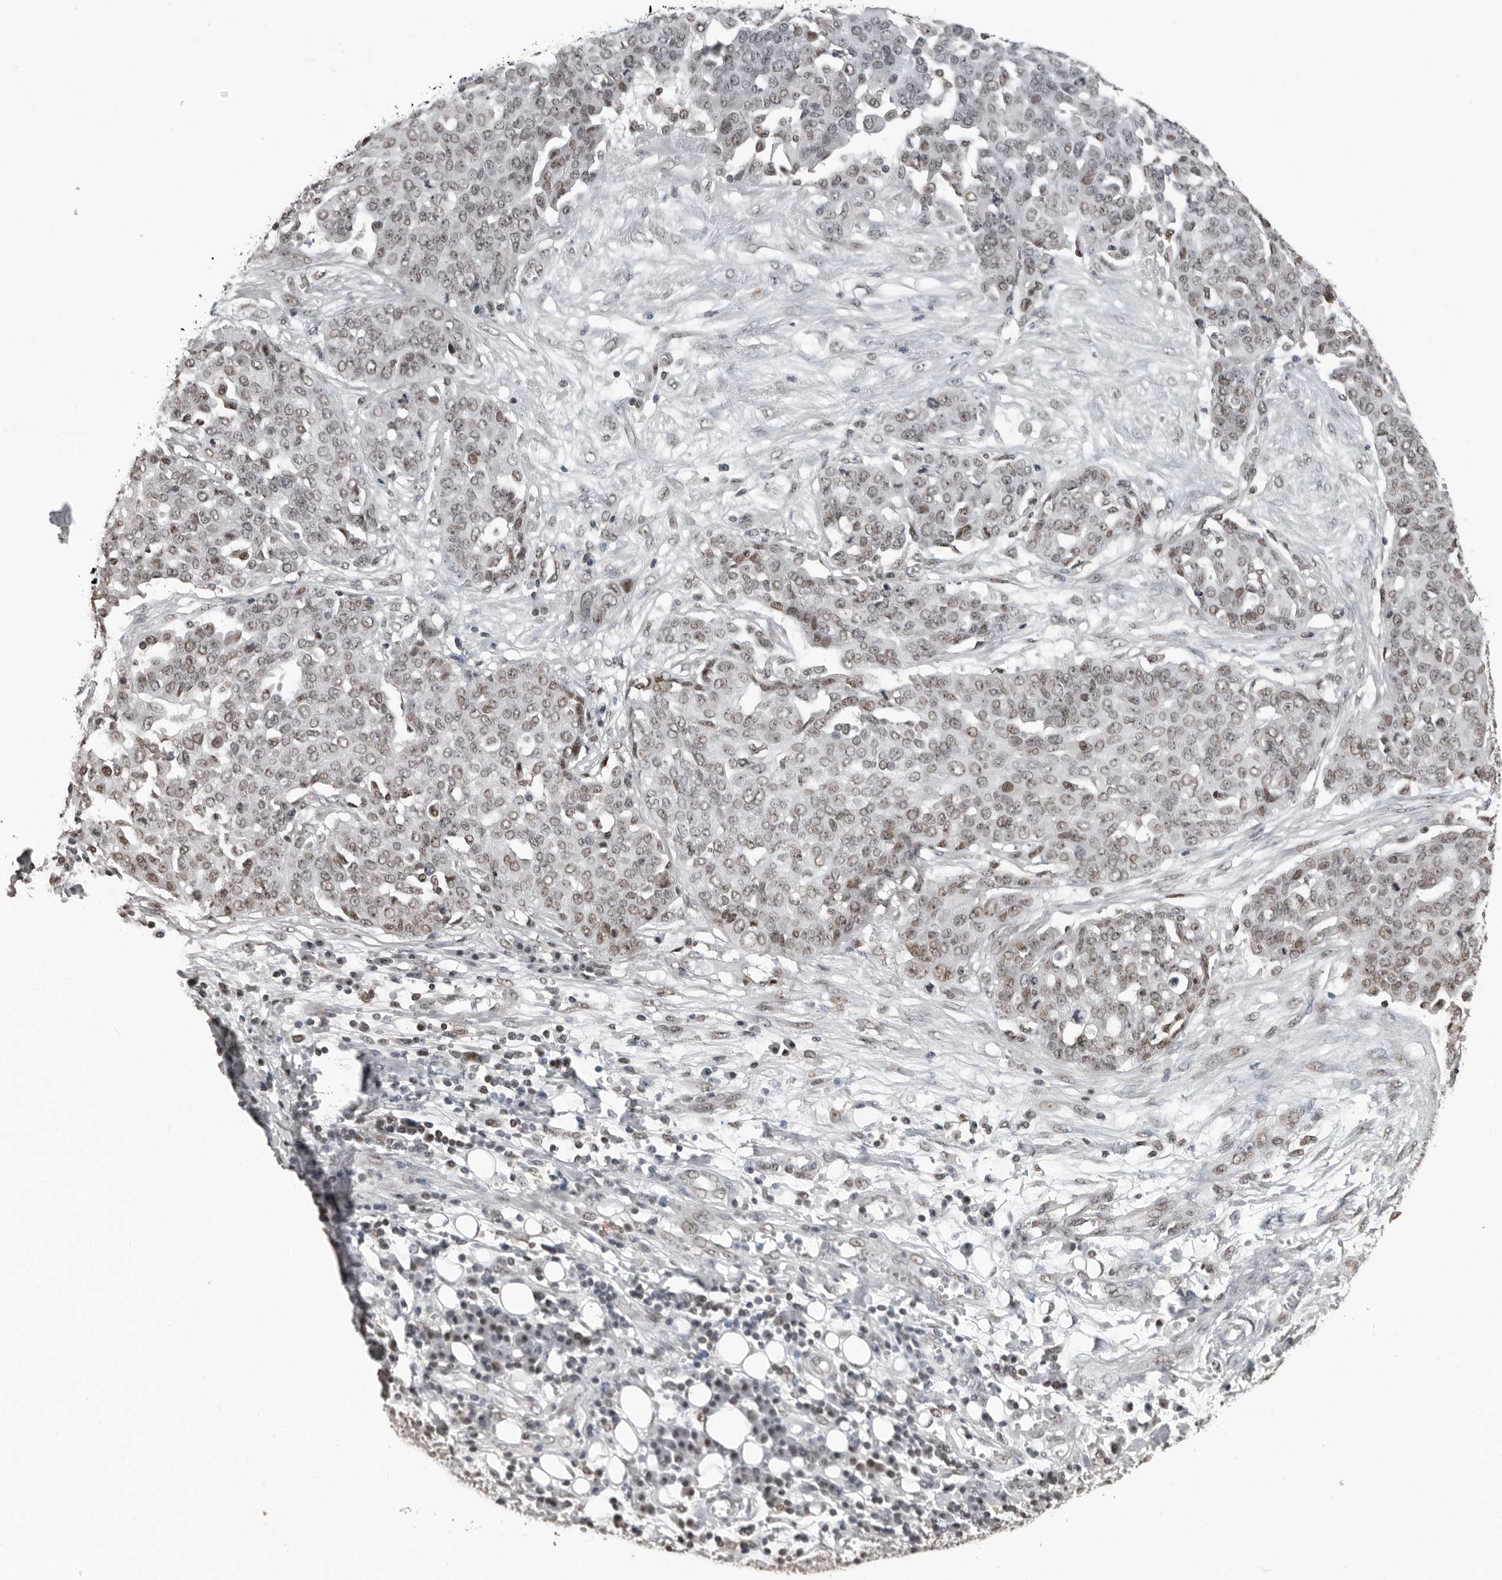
{"staining": {"intensity": "weak", "quantity": "25%-75%", "location": "nuclear"}, "tissue": "ovarian cancer", "cell_type": "Tumor cells", "image_type": "cancer", "snomed": [{"axis": "morphology", "description": "Cystadenocarcinoma, serous, NOS"}, {"axis": "topography", "description": "Soft tissue"}, {"axis": "topography", "description": "Ovary"}], "caption": "Immunohistochemical staining of ovarian serous cystadenocarcinoma displays low levels of weak nuclear protein positivity in about 25%-75% of tumor cells.", "gene": "ORC1", "patient": {"sex": "female", "age": 57}}